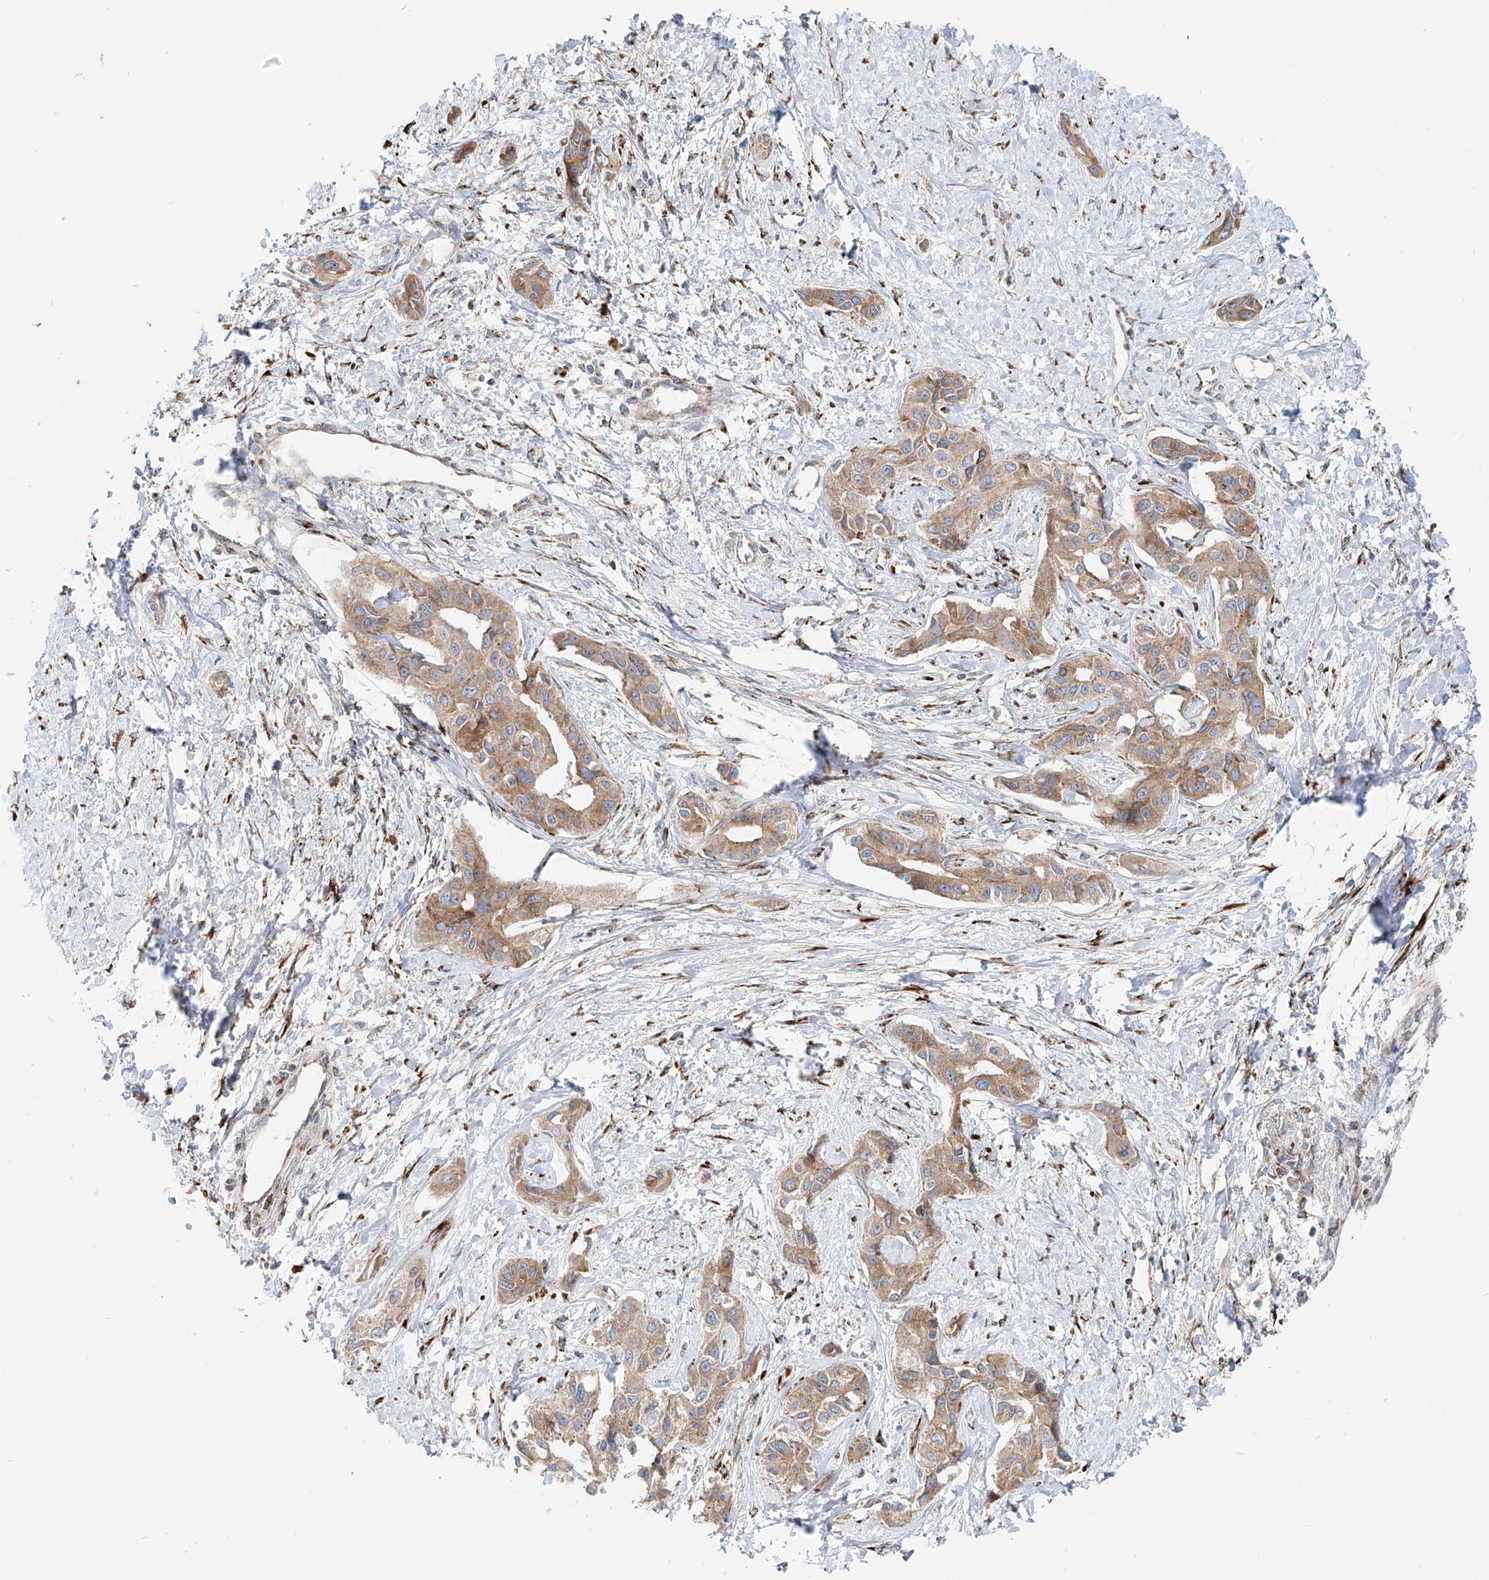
{"staining": {"intensity": "moderate", "quantity": ">75%", "location": "cytoplasmic/membranous"}, "tissue": "liver cancer", "cell_type": "Tumor cells", "image_type": "cancer", "snomed": [{"axis": "morphology", "description": "Cholangiocarcinoma"}, {"axis": "topography", "description": "Liver"}], "caption": "Moderate cytoplasmic/membranous protein positivity is present in about >75% of tumor cells in cholangiocarcinoma (liver).", "gene": "SNAP29", "patient": {"sex": "male", "age": 59}}